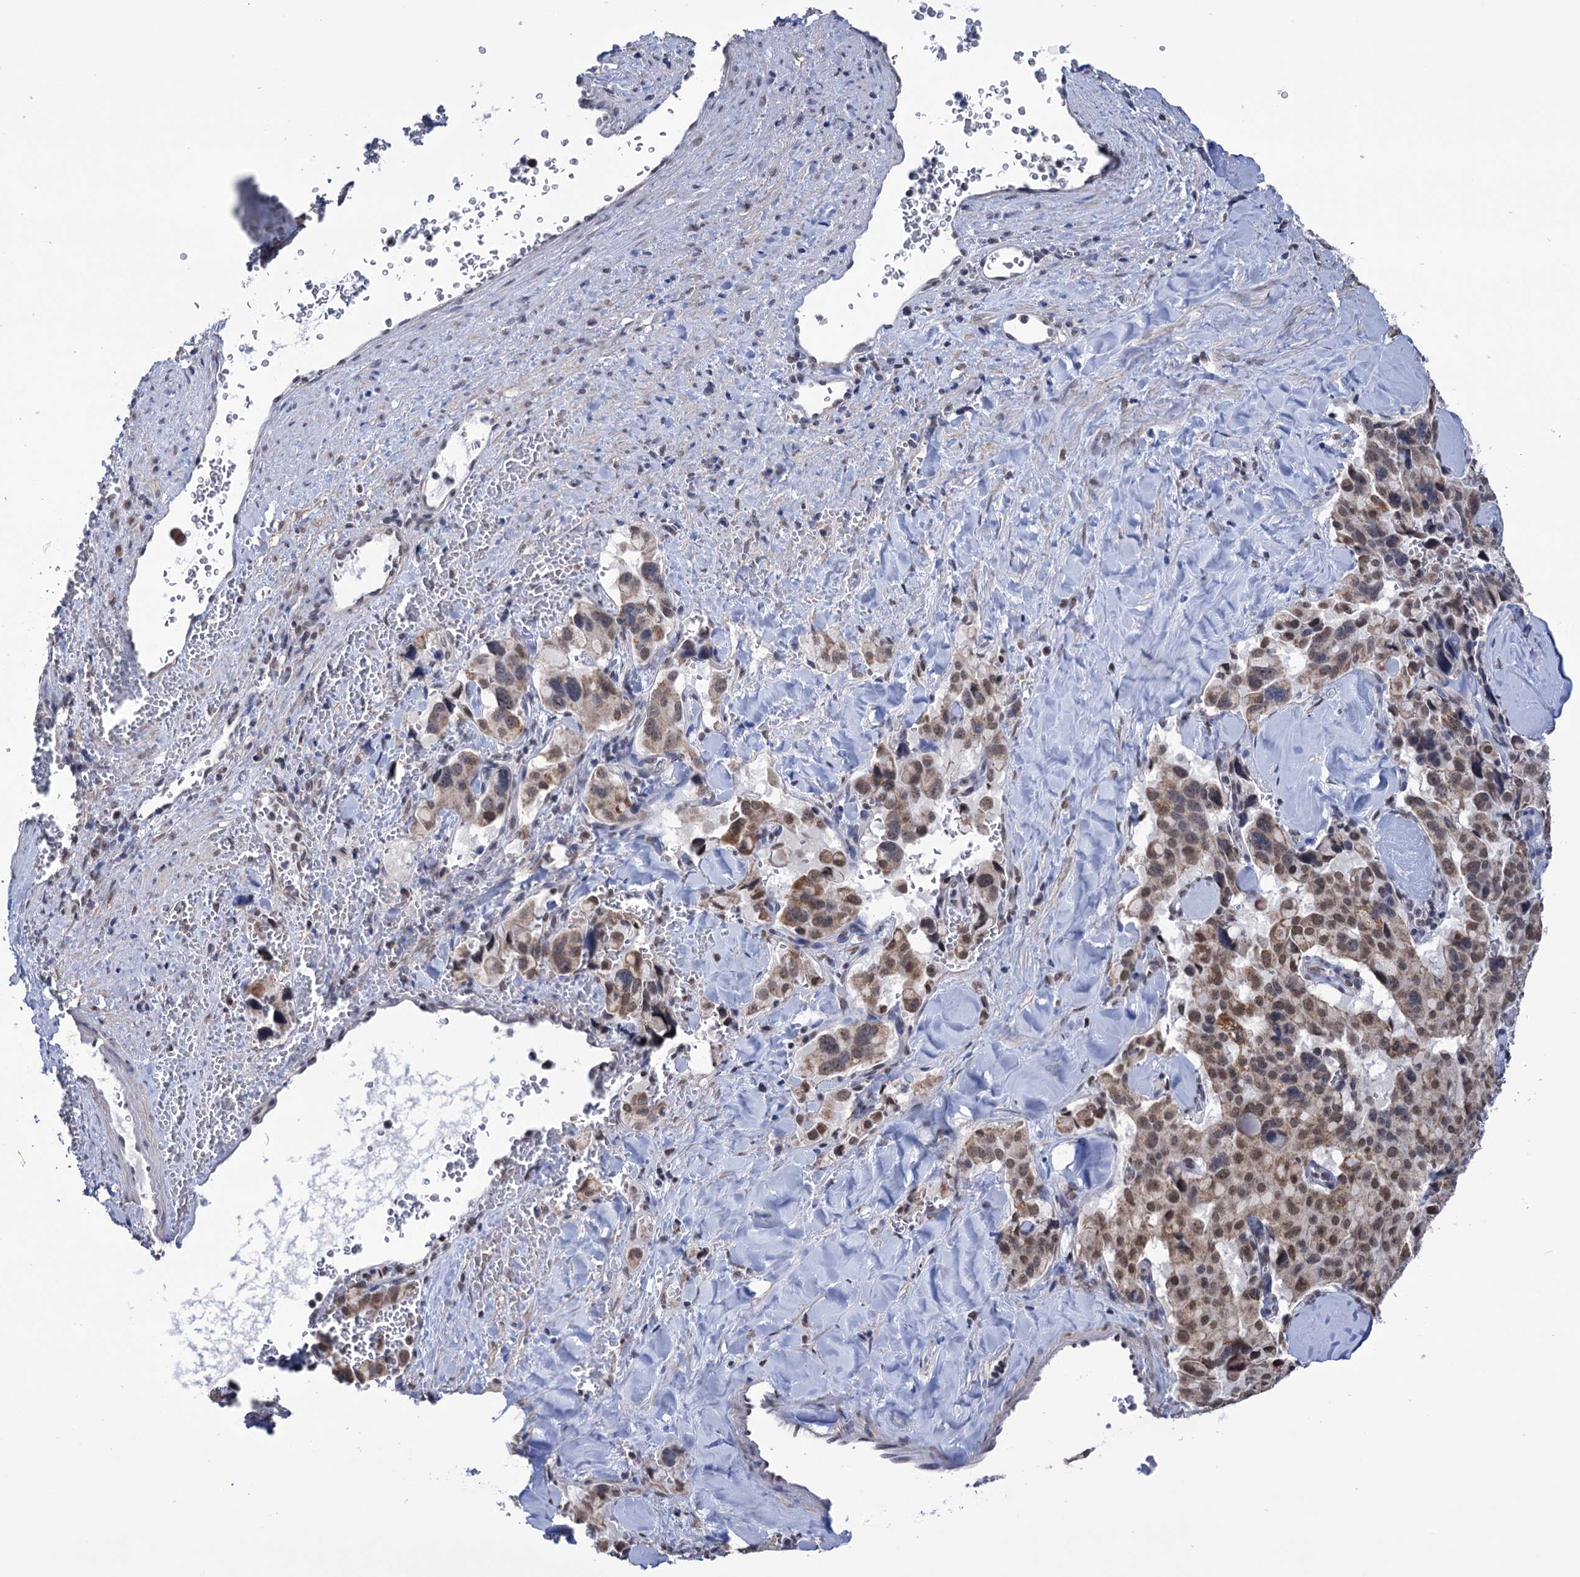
{"staining": {"intensity": "moderate", "quantity": "25%-75%", "location": "cytoplasmic/membranous,nuclear"}, "tissue": "pancreatic cancer", "cell_type": "Tumor cells", "image_type": "cancer", "snomed": [{"axis": "morphology", "description": "Adenocarcinoma, NOS"}, {"axis": "topography", "description": "Pancreas"}], "caption": "Immunohistochemical staining of human pancreatic adenocarcinoma demonstrates moderate cytoplasmic/membranous and nuclear protein expression in approximately 25%-75% of tumor cells. The staining was performed using DAB, with brown indicating positive protein expression. Nuclei are stained blue with hematoxylin.", "gene": "ABHD10", "patient": {"sex": "male", "age": 65}}